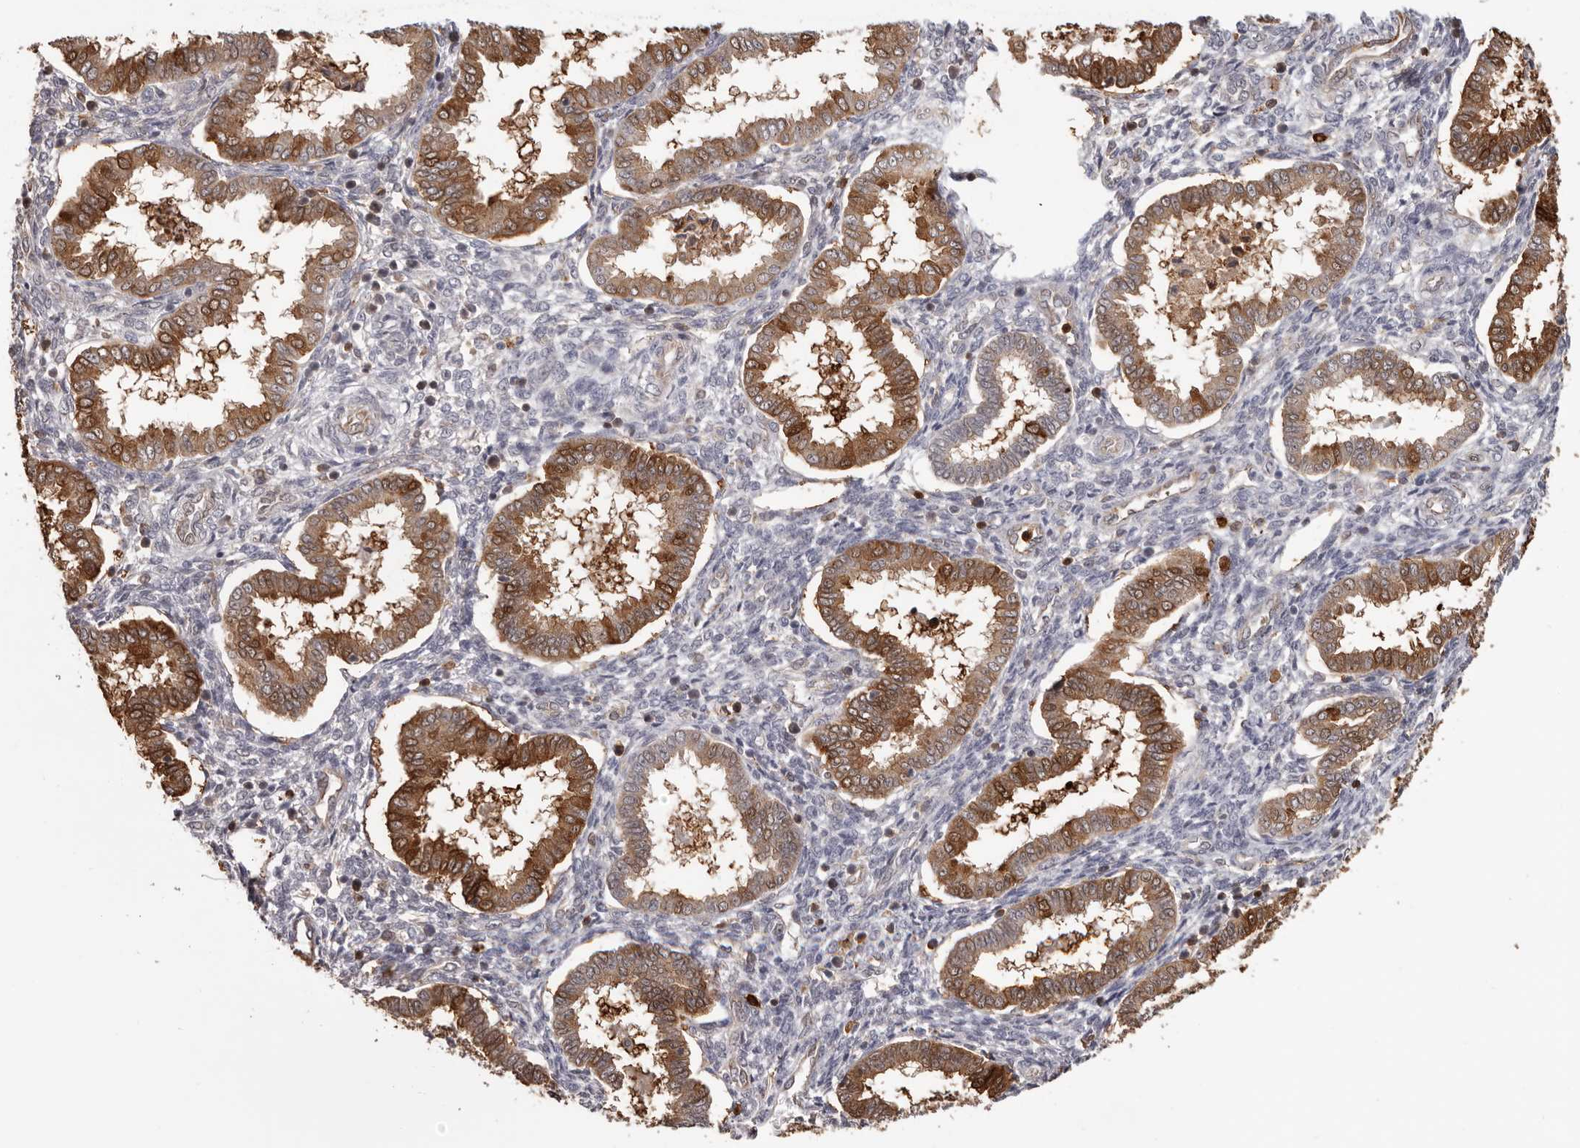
{"staining": {"intensity": "moderate", "quantity": "<25%", "location": "nuclear"}, "tissue": "endometrium", "cell_type": "Cells in endometrial stroma", "image_type": "normal", "snomed": [{"axis": "morphology", "description": "Normal tissue, NOS"}, {"axis": "topography", "description": "Endometrium"}], "caption": "An image of human endometrium stained for a protein shows moderate nuclear brown staining in cells in endometrial stroma. The staining was performed using DAB to visualize the protein expression in brown, while the nuclei were stained in blue with hematoxylin (Magnification: 20x).", "gene": "PRR12", "patient": {"sex": "female", "age": 24}}